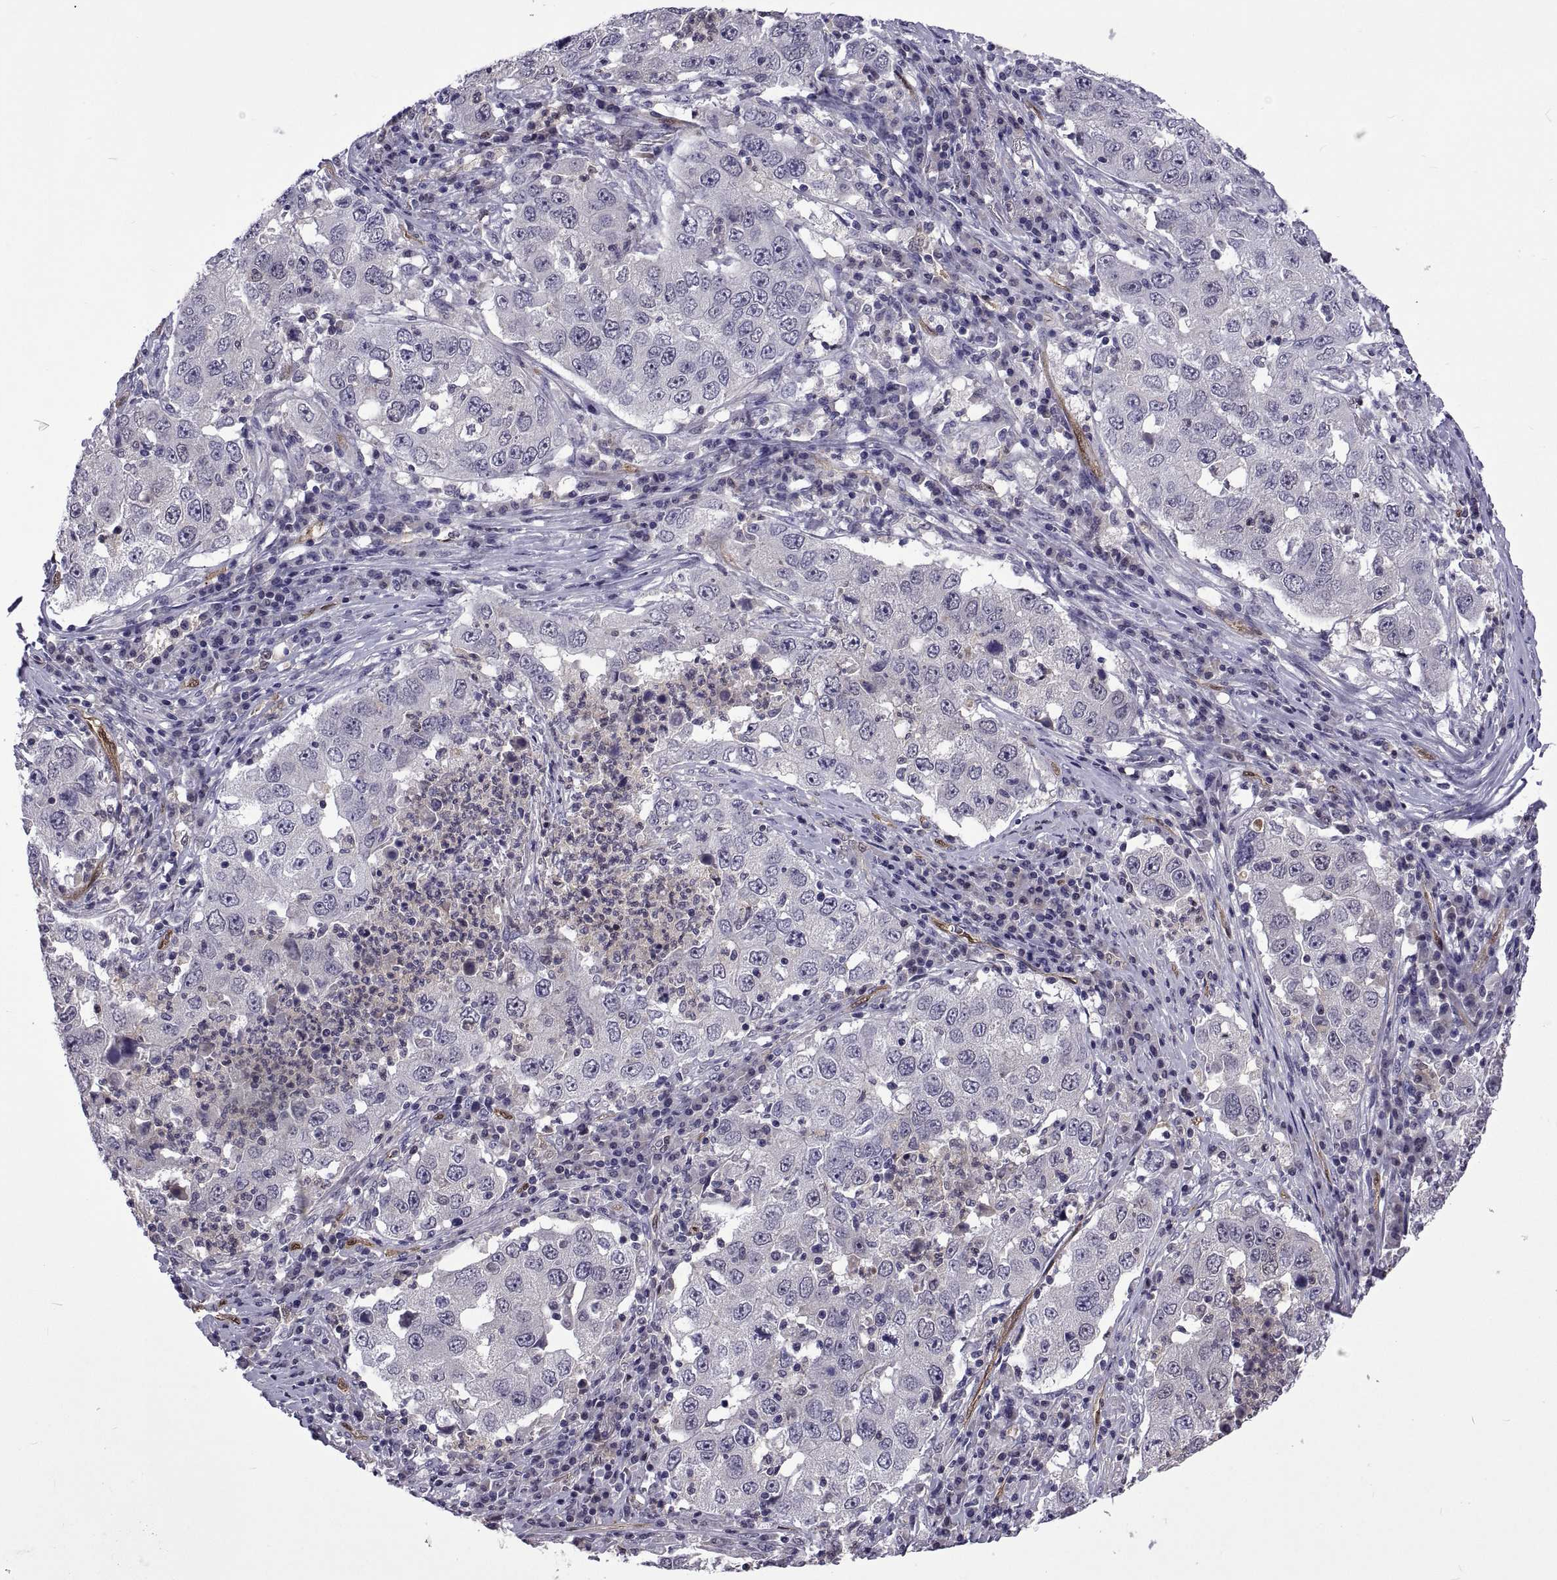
{"staining": {"intensity": "negative", "quantity": "none", "location": "none"}, "tissue": "lung cancer", "cell_type": "Tumor cells", "image_type": "cancer", "snomed": [{"axis": "morphology", "description": "Adenocarcinoma, NOS"}, {"axis": "topography", "description": "Lung"}], "caption": "Tumor cells are negative for protein expression in human lung cancer (adenocarcinoma).", "gene": "LCN9", "patient": {"sex": "male", "age": 73}}